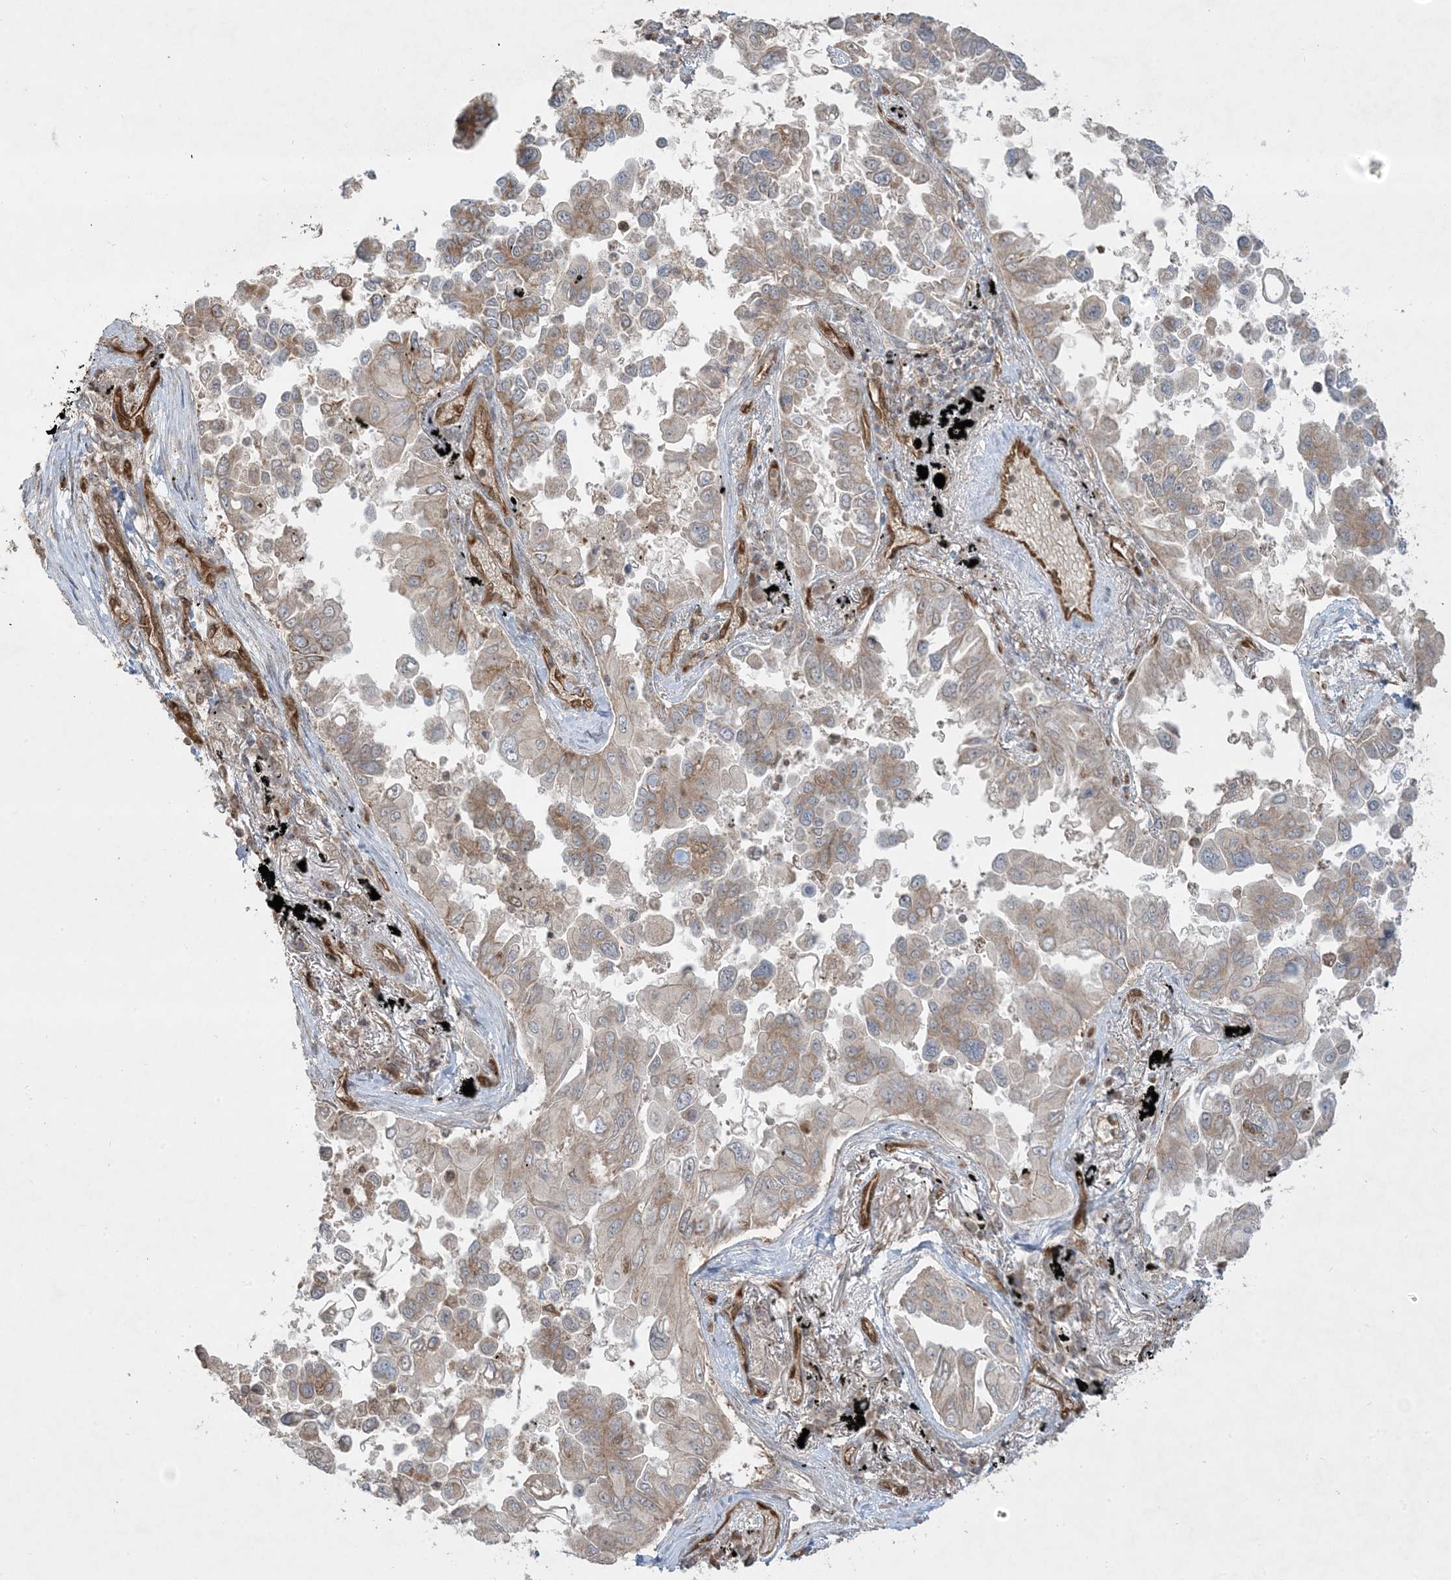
{"staining": {"intensity": "moderate", "quantity": ">75%", "location": "cytoplasmic/membranous"}, "tissue": "lung cancer", "cell_type": "Tumor cells", "image_type": "cancer", "snomed": [{"axis": "morphology", "description": "Adenocarcinoma, NOS"}, {"axis": "topography", "description": "Lung"}], "caption": "This is a histology image of IHC staining of lung cancer (adenocarcinoma), which shows moderate staining in the cytoplasmic/membranous of tumor cells.", "gene": "PPM1F", "patient": {"sex": "female", "age": 67}}